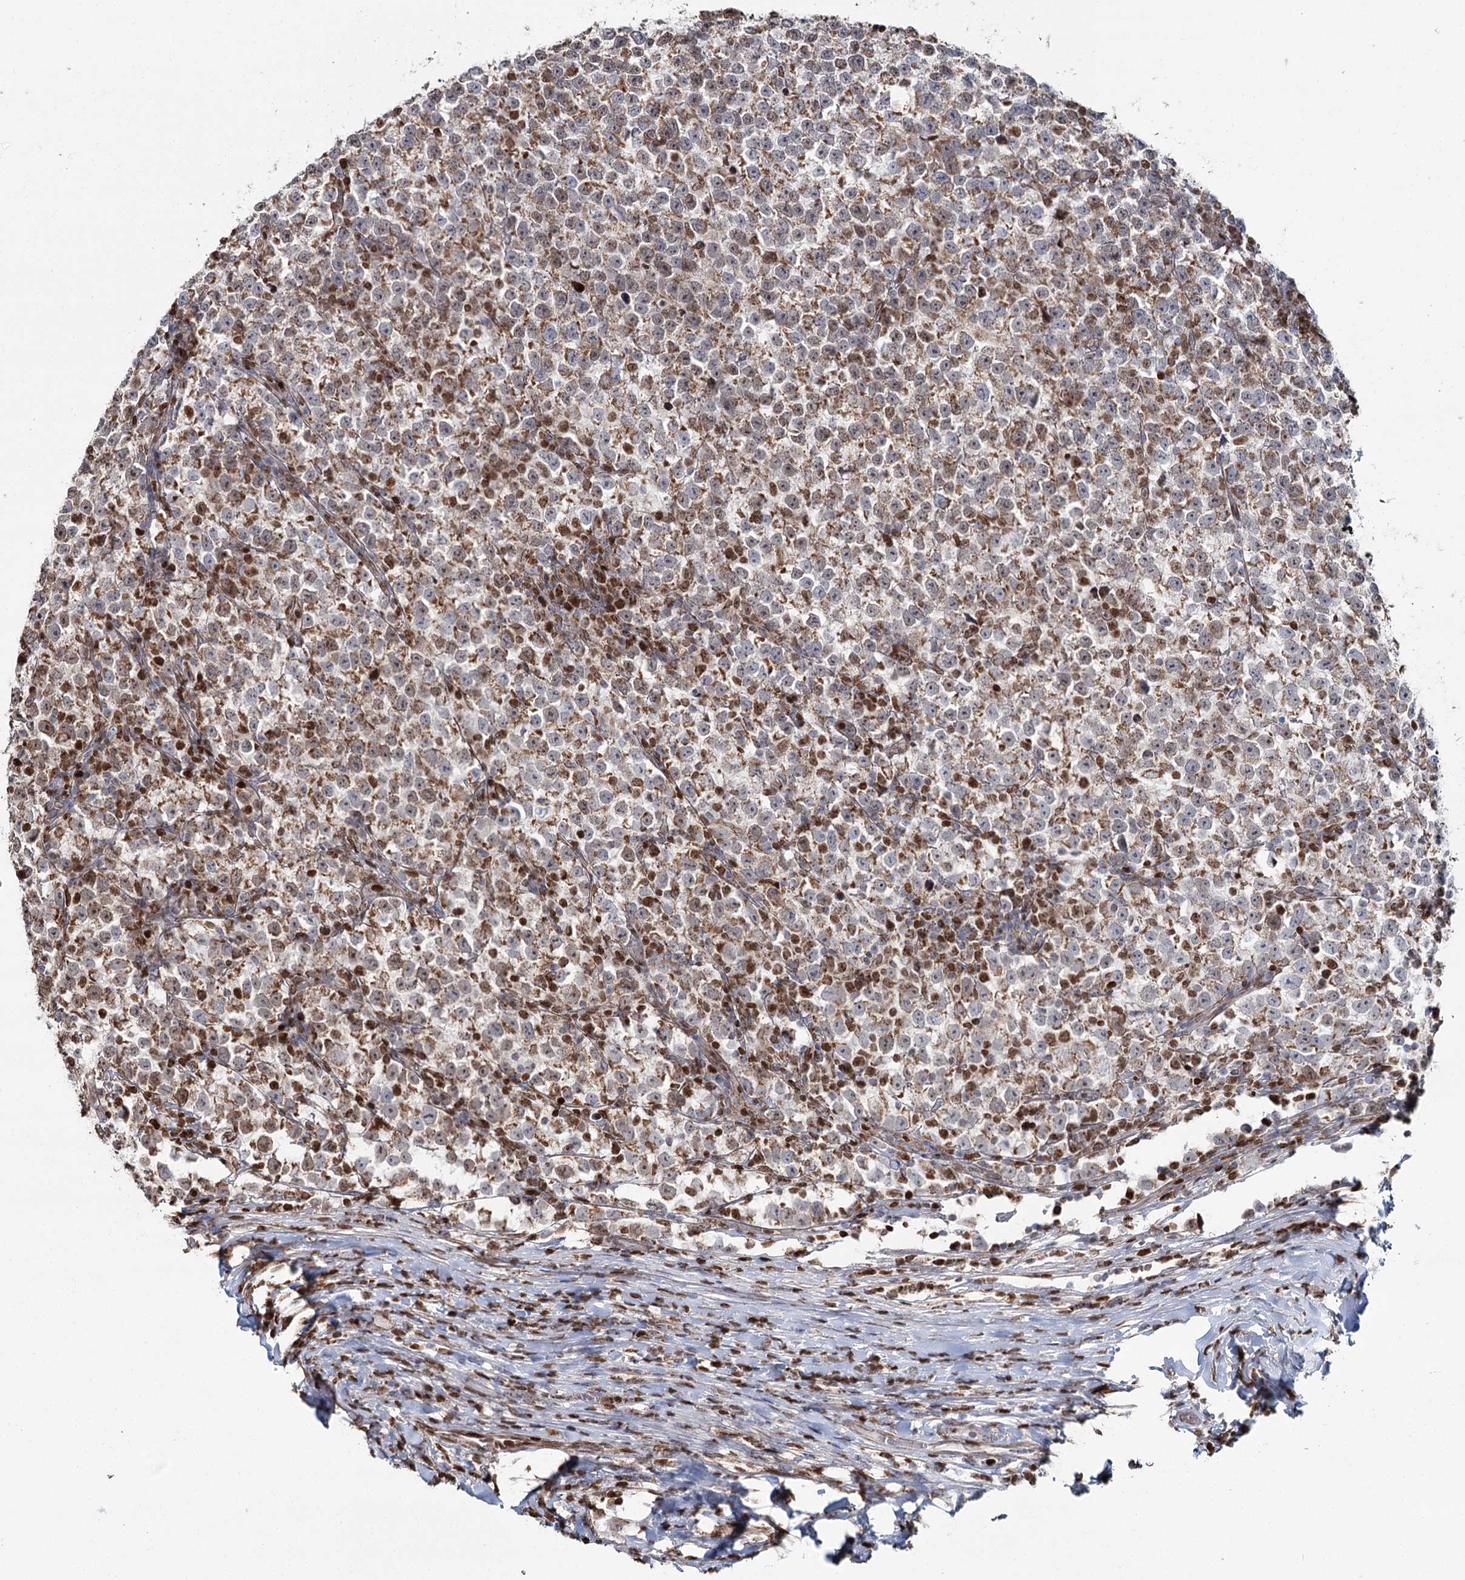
{"staining": {"intensity": "moderate", "quantity": ">75%", "location": "cytoplasmic/membranous,nuclear"}, "tissue": "testis cancer", "cell_type": "Tumor cells", "image_type": "cancer", "snomed": [{"axis": "morphology", "description": "Normal tissue, NOS"}, {"axis": "morphology", "description": "Seminoma, NOS"}, {"axis": "topography", "description": "Testis"}], "caption": "An immunohistochemistry image of tumor tissue is shown. Protein staining in brown labels moderate cytoplasmic/membranous and nuclear positivity in seminoma (testis) within tumor cells.", "gene": "PDHX", "patient": {"sex": "male", "age": 43}}